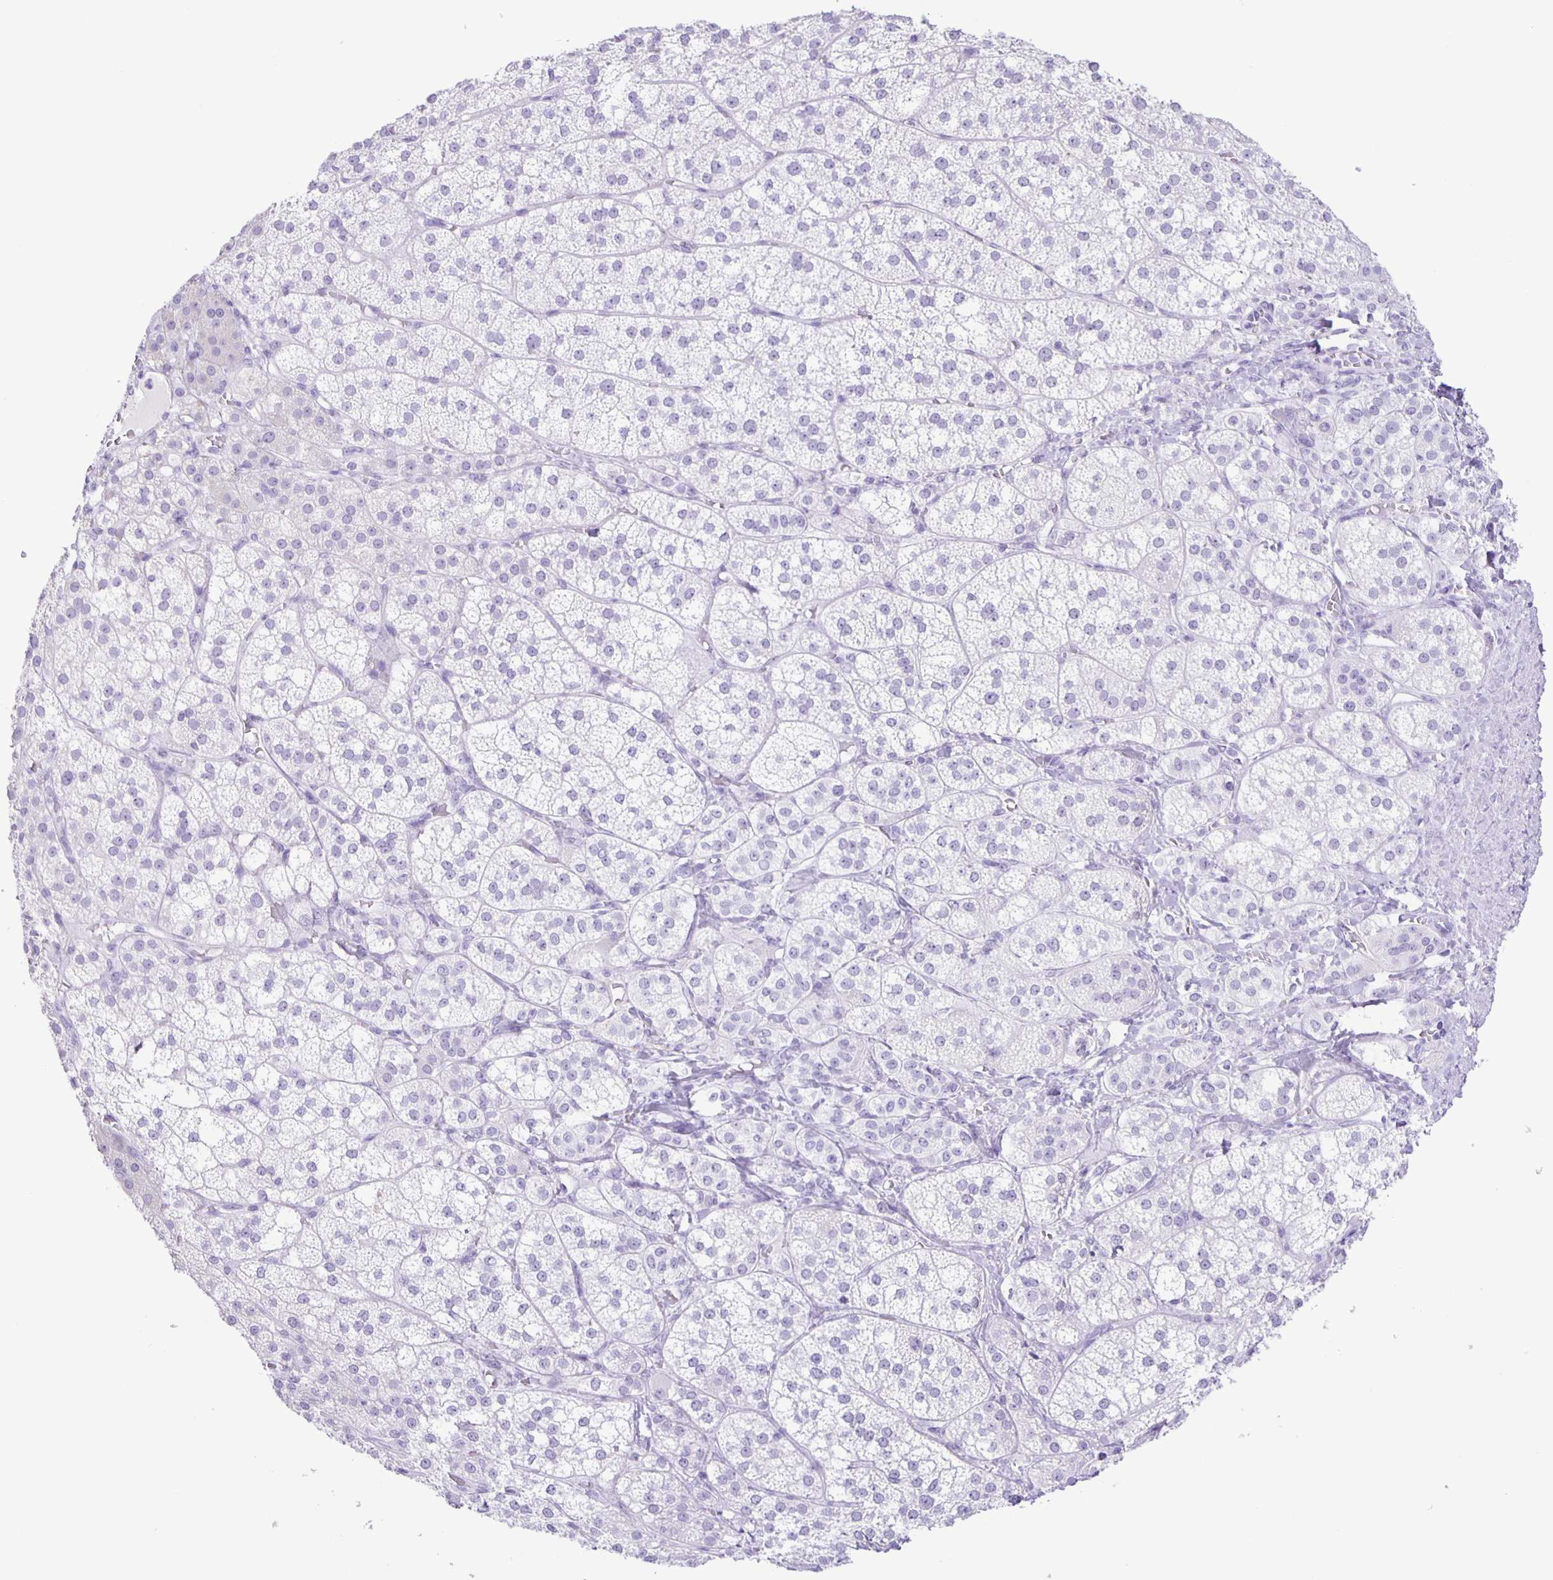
{"staining": {"intensity": "negative", "quantity": "none", "location": "none"}, "tissue": "adrenal gland", "cell_type": "Glandular cells", "image_type": "normal", "snomed": [{"axis": "morphology", "description": "Normal tissue, NOS"}, {"axis": "topography", "description": "Adrenal gland"}], "caption": "High magnification brightfield microscopy of benign adrenal gland stained with DAB (brown) and counterstained with hematoxylin (blue): glandular cells show no significant positivity.", "gene": "EZHIP", "patient": {"sex": "female", "age": 60}}